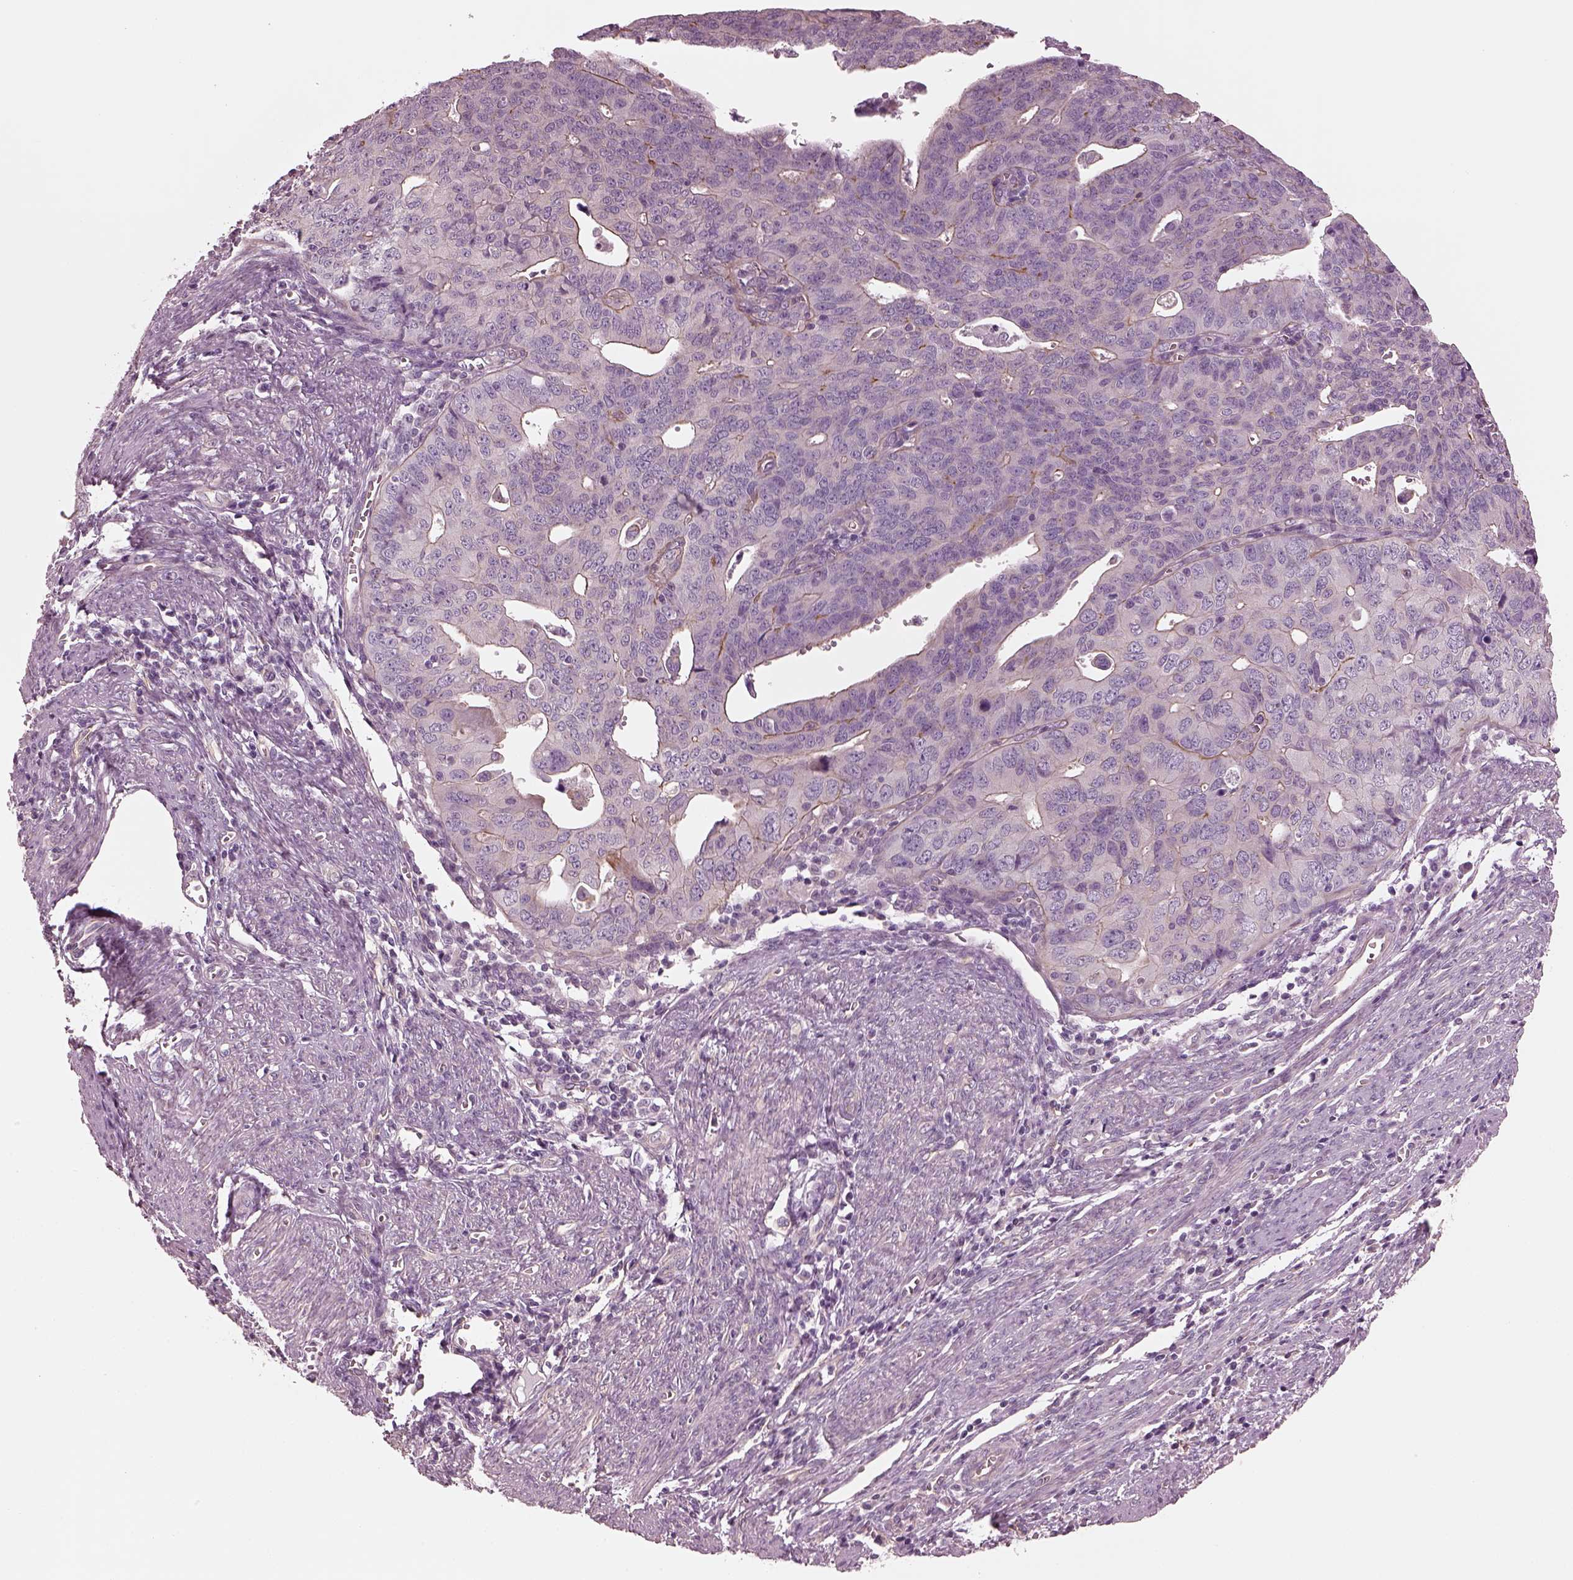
{"staining": {"intensity": "negative", "quantity": "none", "location": "none"}, "tissue": "endometrial cancer", "cell_type": "Tumor cells", "image_type": "cancer", "snomed": [{"axis": "morphology", "description": "Adenocarcinoma, NOS"}, {"axis": "topography", "description": "Endometrium"}], "caption": "Tumor cells are negative for brown protein staining in endometrial adenocarcinoma.", "gene": "ODAD1", "patient": {"sex": "female", "age": 65}}